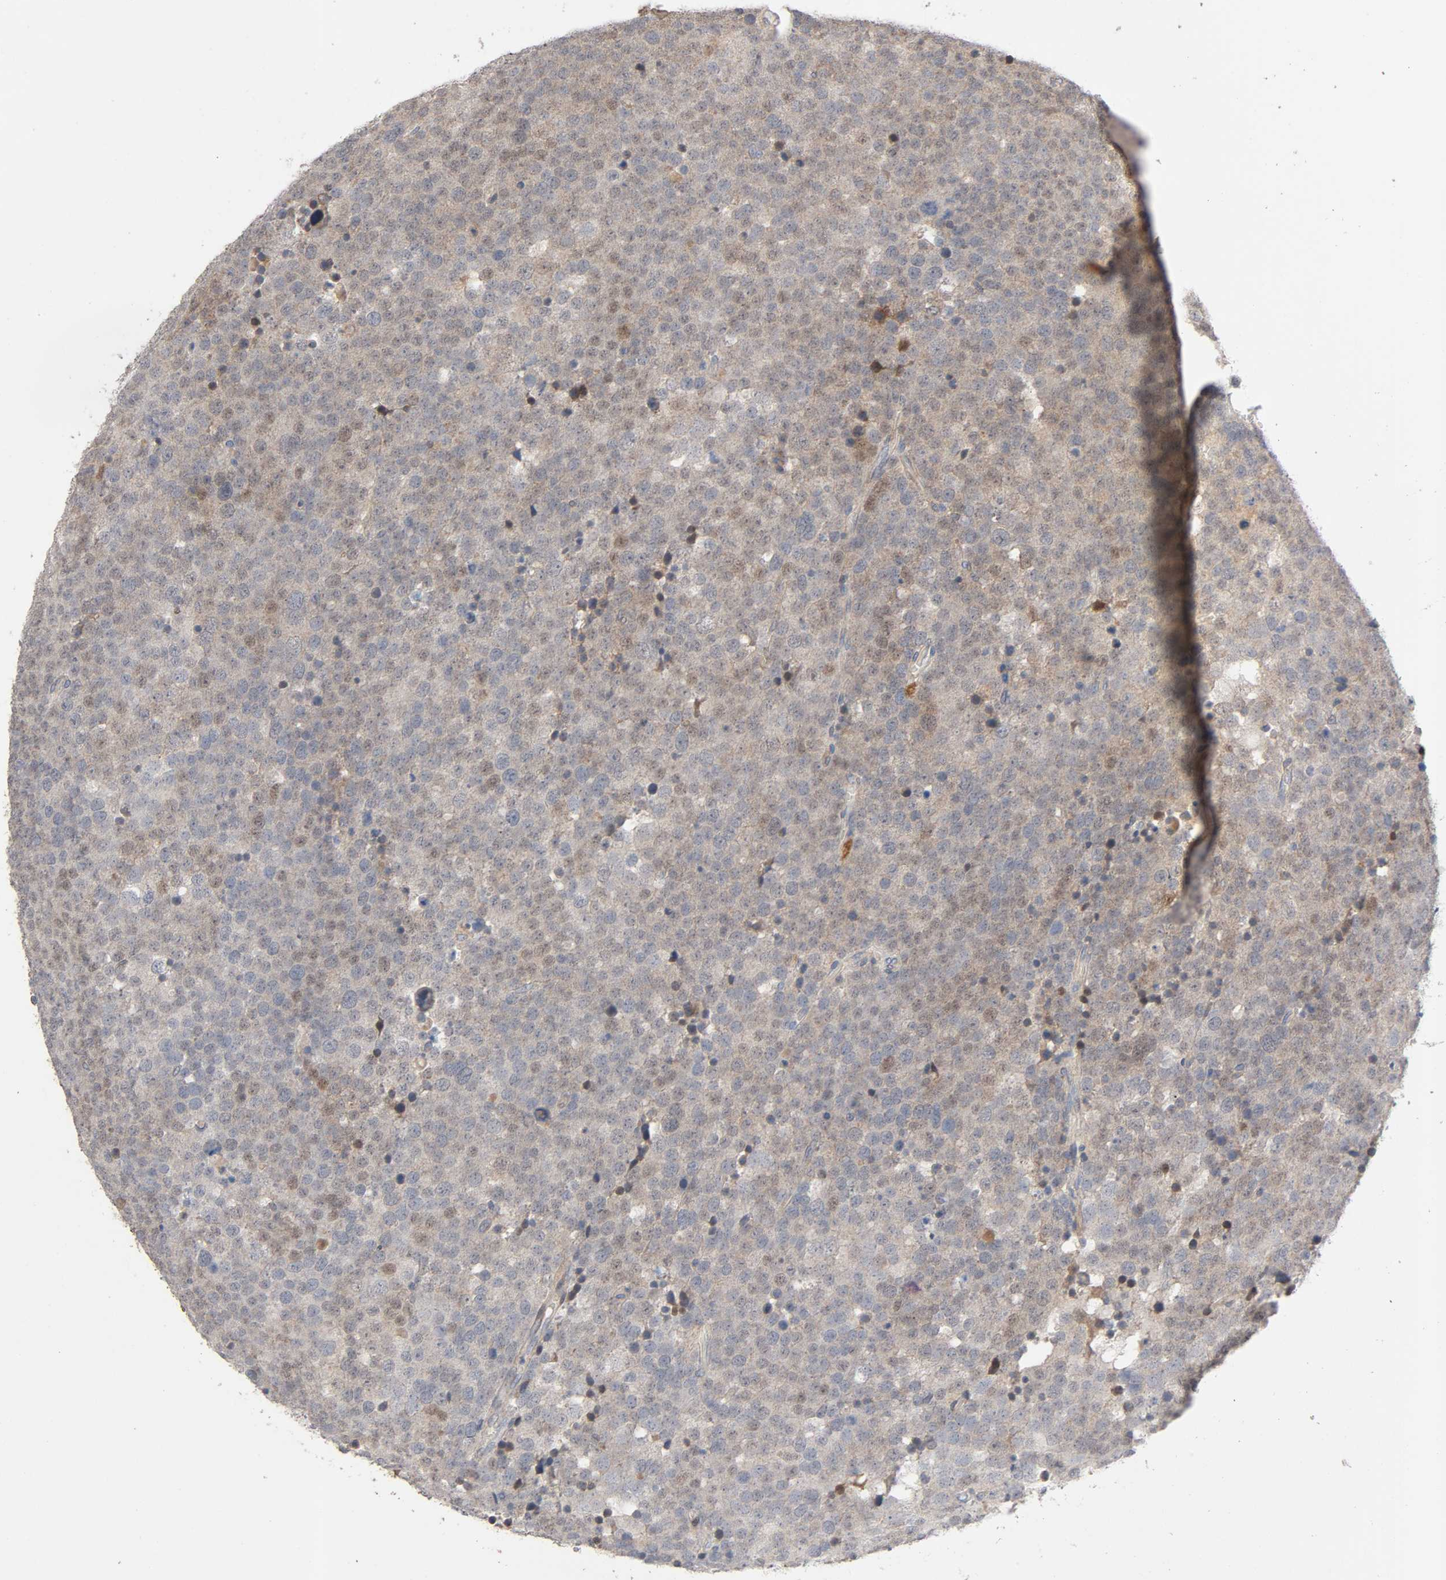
{"staining": {"intensity": "weak", "quantity": "25%-75%", "location": "cytoplasmic/membranous,nuclear"}, "tissue": "testis cancer", "cell_type": "Tumor cells", "image_type": "cancer", "snomed": [{"axis": "morphology", "description": "Seminoma, NOS"}, {"axis": "topography", "description": "Testis"}], "caption": "Protein positivity by immunohistochemistry (IHC) shows weak cytoplasmic/membranous and nuclear staining in about 25%-75% of tumor cells in testis cancer (seminoma).", "gene": "CDK6", "patient": {"sex": "male", "age": 71}}